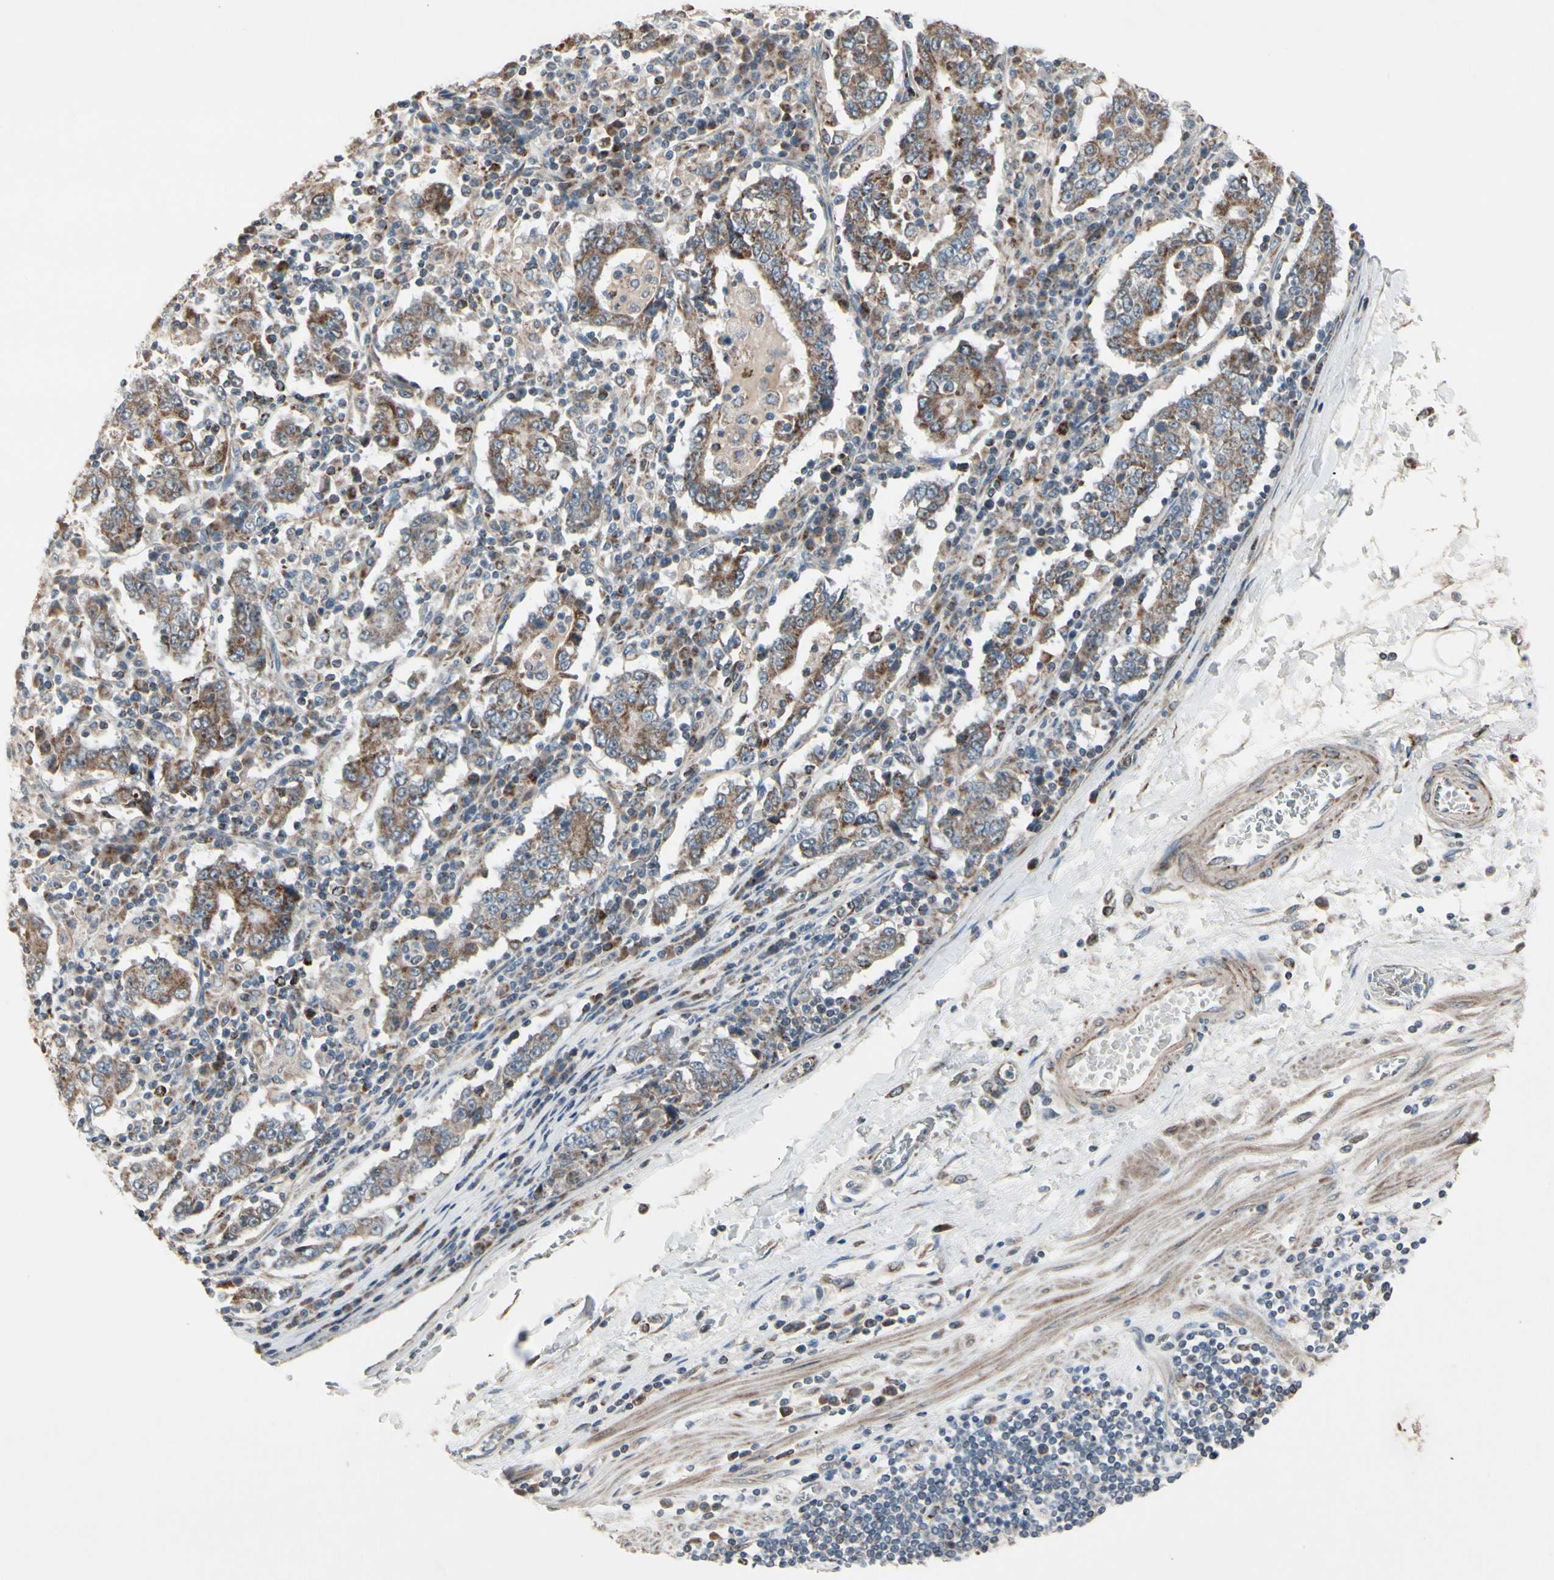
{"staining": {"intensity": "weak", "quantity": ">75%", "location": "cytoplasmic/membranous"}, "tissue": "stomach cancer", "cell_type": "Tumor cells", "image_type": "cancer", "snomed": [{"axis": "morphology", "description": "Normal tissue, NOS"}, {"axis": "morphology", "description": "Adenocarcinoma, NOS"}, {"axis": "topography", "description": "Stomach, upper"}, {"axis": "topography", "description": "Stomach"}], "caption": "Stomach adenocarcinoma stained for a protein demonstrates weak cytoplasmic/membranous positivity in tumor cells.", "gene": "CPT1A", "patient": {"sex": "male", "age": 59}}